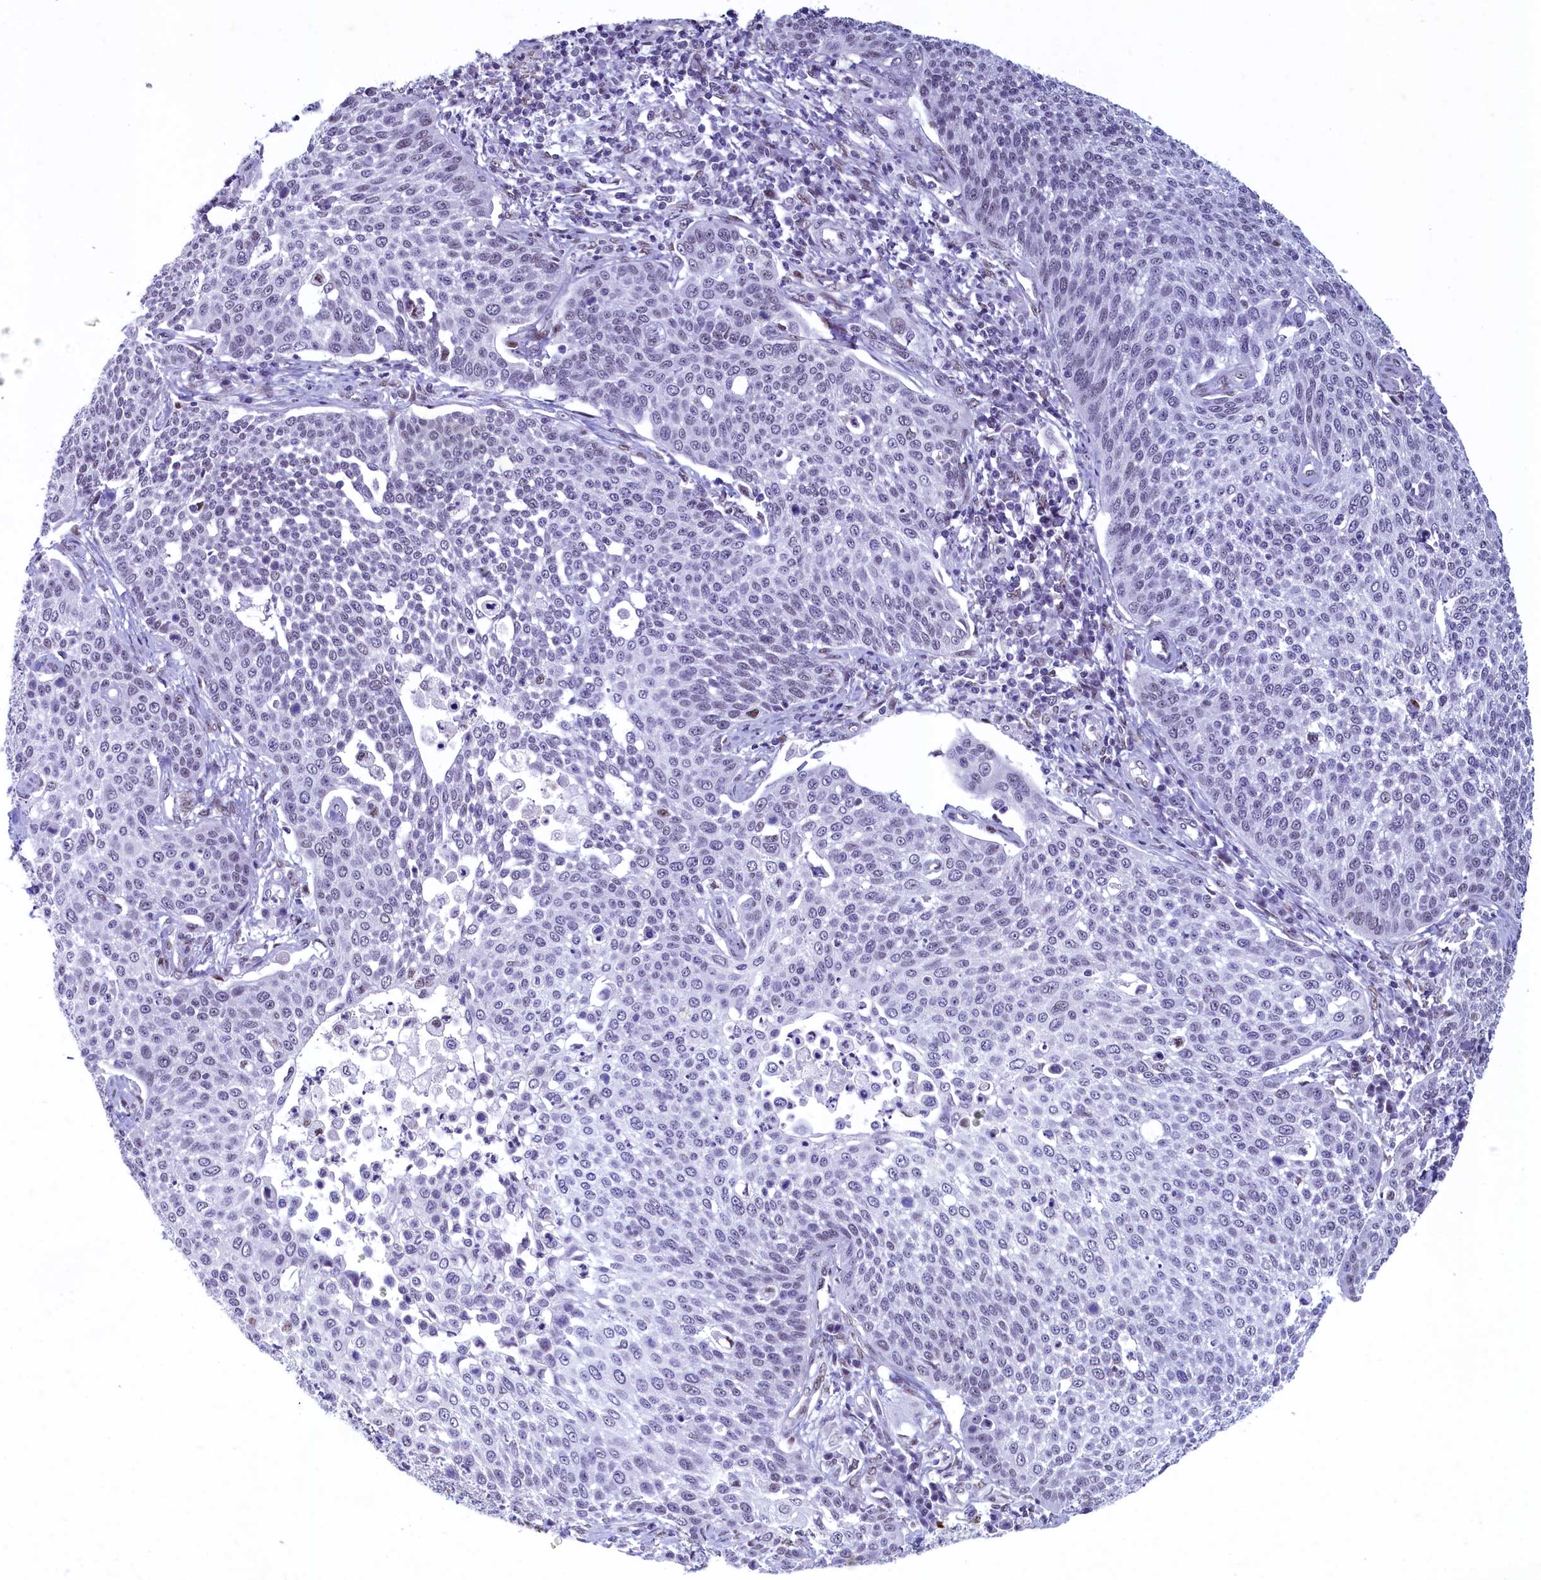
{"staining": {"intensity": "negative", "quantity": "none", "location": "none"}, "tissue": "cervical cancer", "cell_type": "Tumor cells", "image_type": "cancer", "snomed": [{"axis": "morphology", "description": "Squamous cell carcinoma, NOS"}, {"axis": "topography", "description": "Cervix"}], "caption": "DAB (3,3'-diaminobenzidine) immunohistochemical staining of cervical squamous cell carcinoma reveals no significant positivity in tumor cells.", "gene": "SUGP2", "patient": {"sex": "female", "age": 34}}